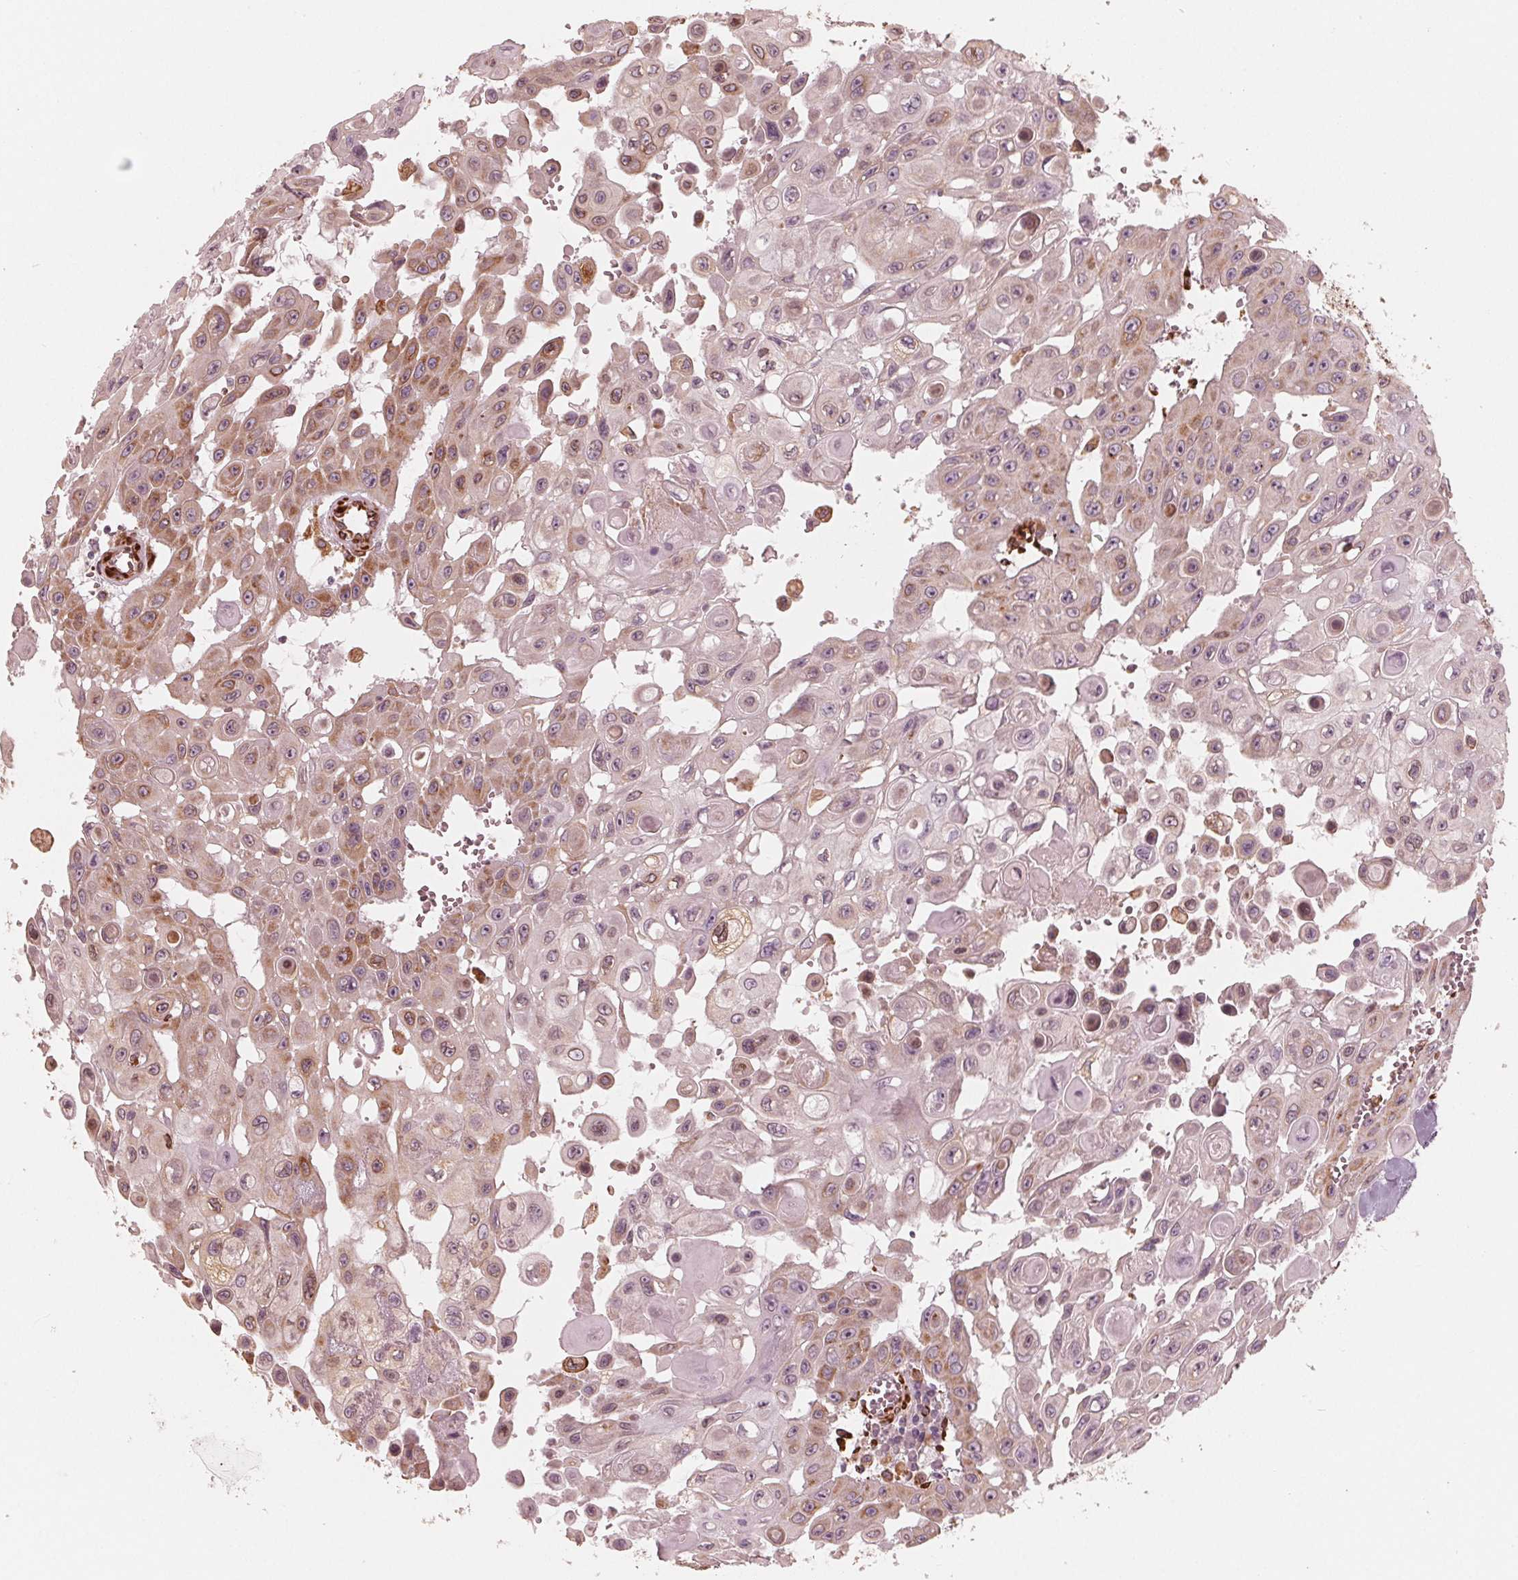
{"staining": {"intensity": "moderate", "quantity": "25%-75%", "location": "cytoplasmic/membranous"}, "tissue": "head and neck cancer", "cell_type": "Tumor cells", "image_type": "cancer", "snomed": [{"axis": "morphology", "description": "Adenocarcinoma, NOS"}, {"axis": "topography", "description": "Head-Neck"}], "caption": "Head and neck cancer (adenocarcinoma) stained for a protein (brown) shows moderate cytoplasmic/membranous positive staining in approximately 25%-75% of tumor cells.", "gene": "IKBIP", "patient": {"sex": "male", "age": 73}}